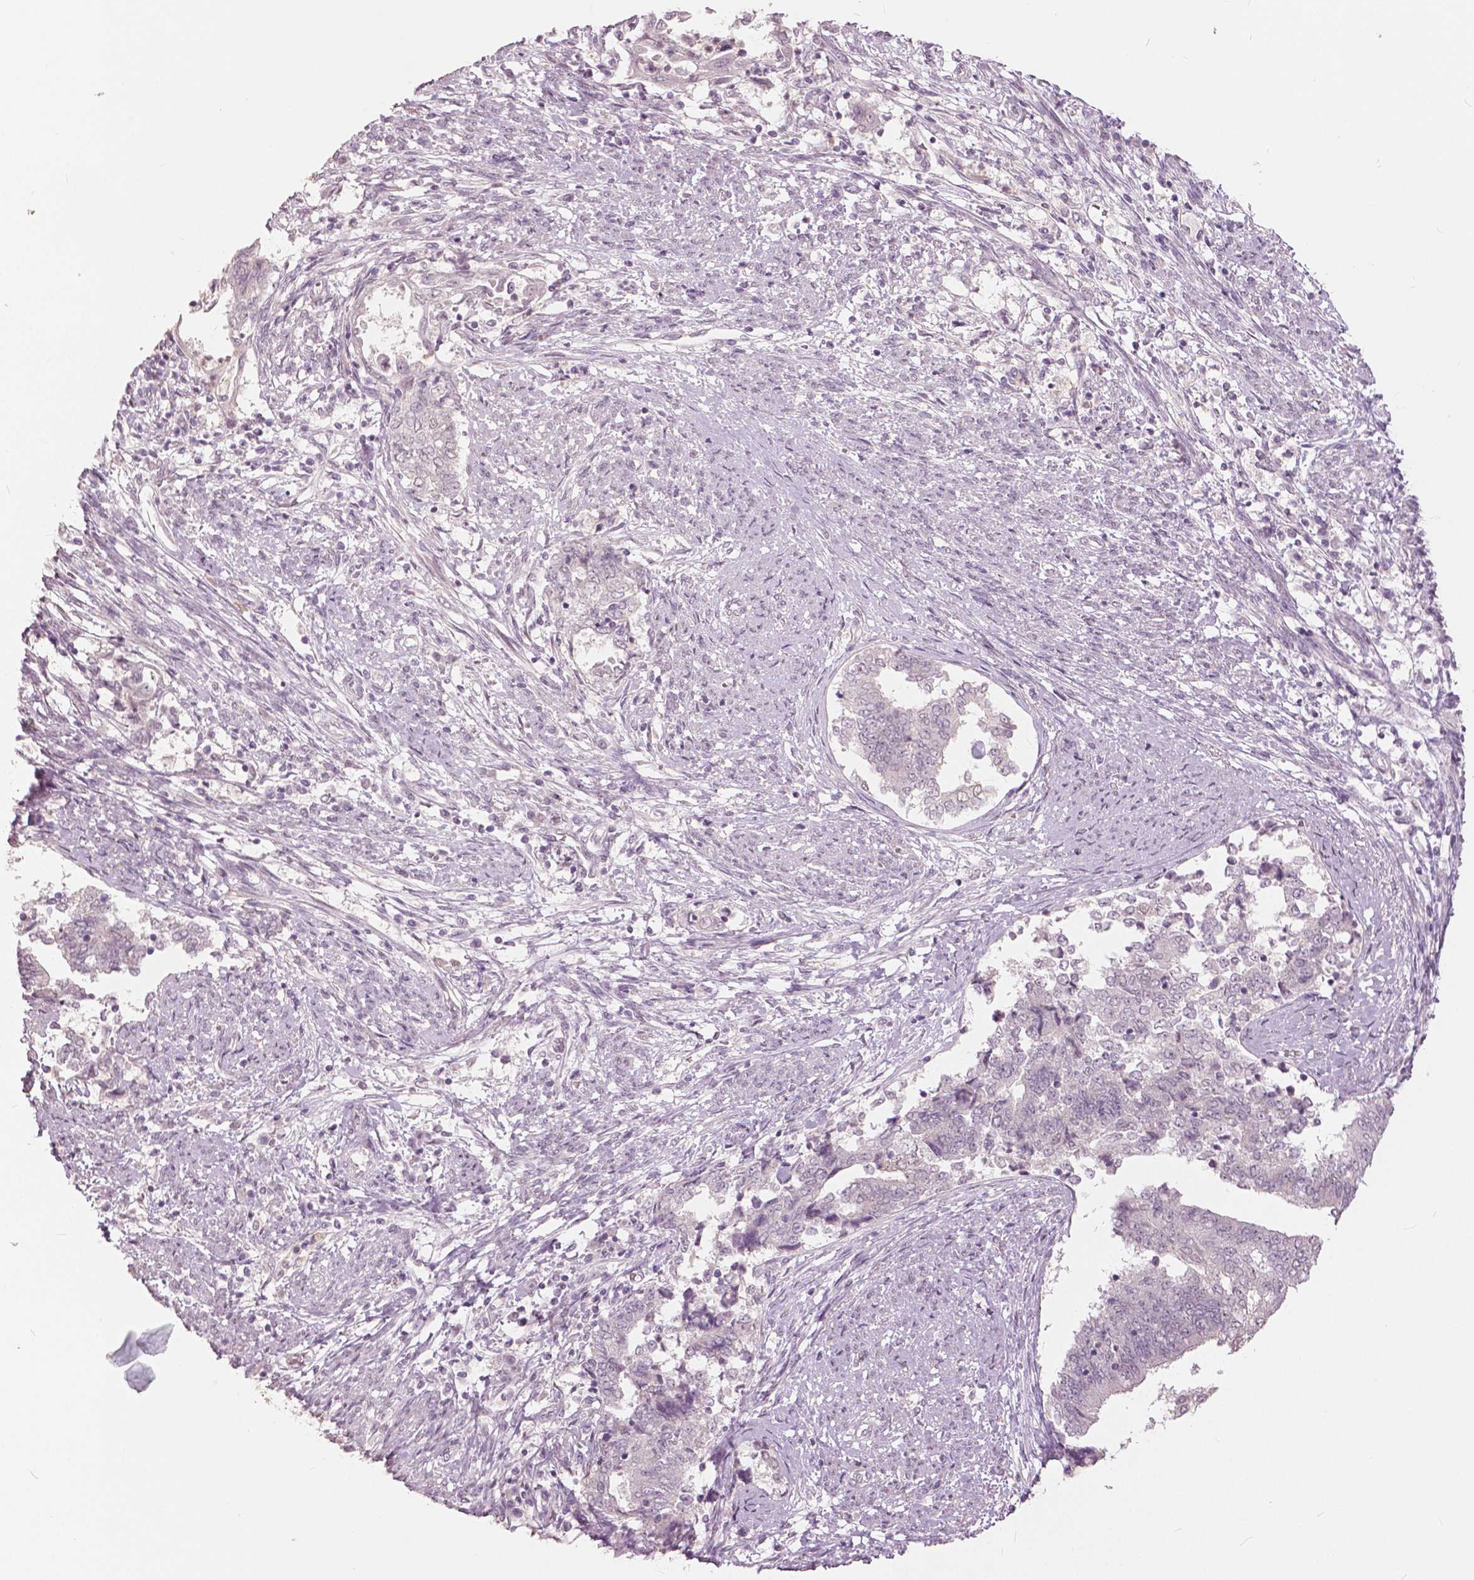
{"staining": {"intensity": "negative", "quantity": "none", "location": "none"}, "tissue": "endometrial cancer", "cell_type": "Tumor cells", "image_type": "cancer", "snomed": [{"axis": "morphology", "description": "Adenocarcinoma, NOS"}, {"axis": "topography", "description": "Endometrium"}], "caption": "IHC of human endometrial cancer displays no staining in tumor cells.", "gene": "NANOG", "patient": {"sex": "female", "age": 65}}